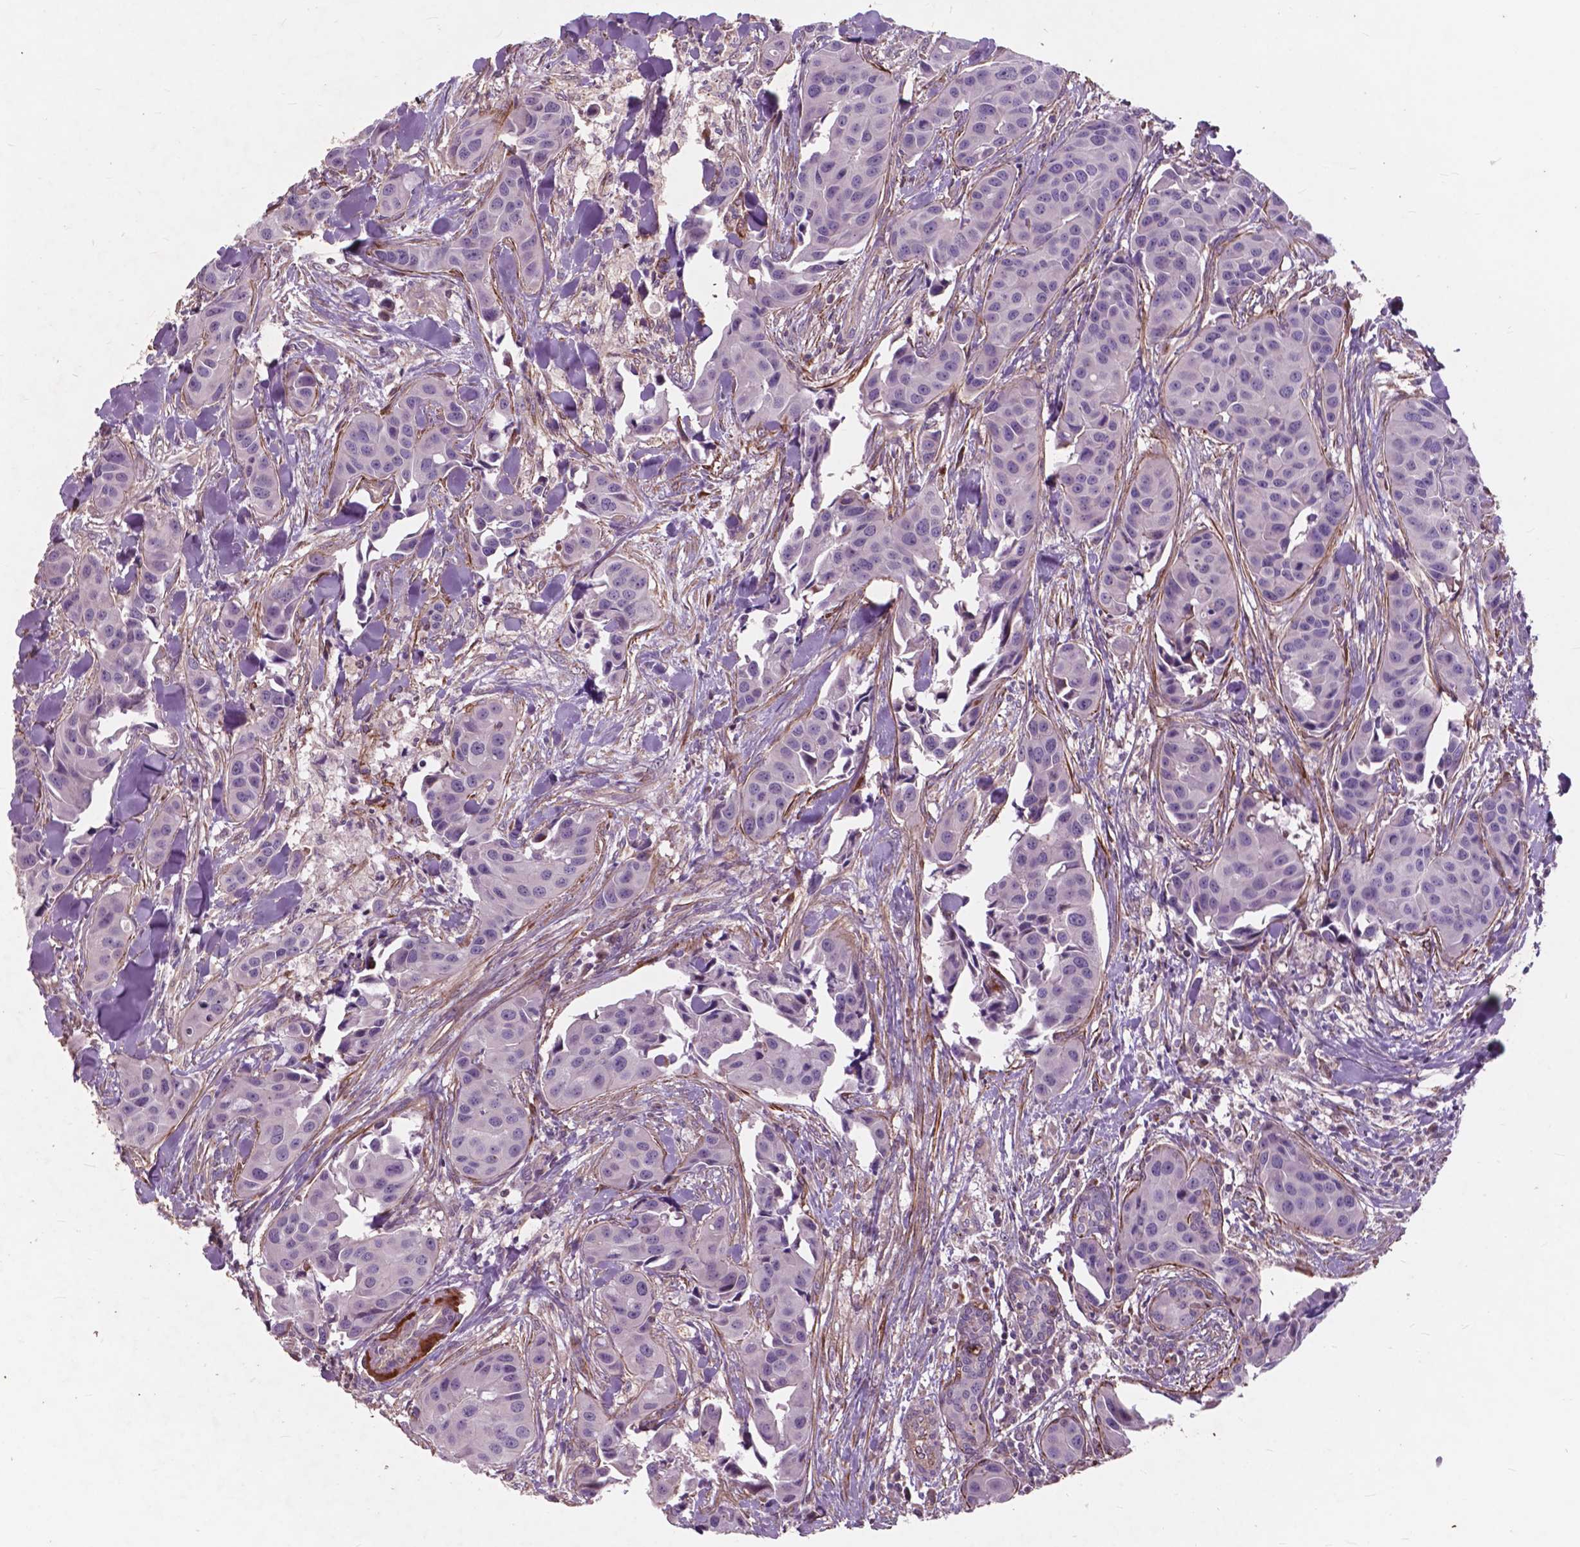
{"staining": {"intensity": "negative", "quantity": "none", "location": "none"}, "tissue": "head and neck cancer", "cell_type": "Tumor cells", "image_type": "cancer", "snomed": [{"axis": "morphology", "description": "Adenocarcinoma, NOS"}, {"axis": "topography", "description": "Head-Neck"}], "caption": "IHC of head and neck cancer demonstrates no staining in tumor cells.", "gene": "RFPL4B", "patient": {"sex": "male", "age": 76}}